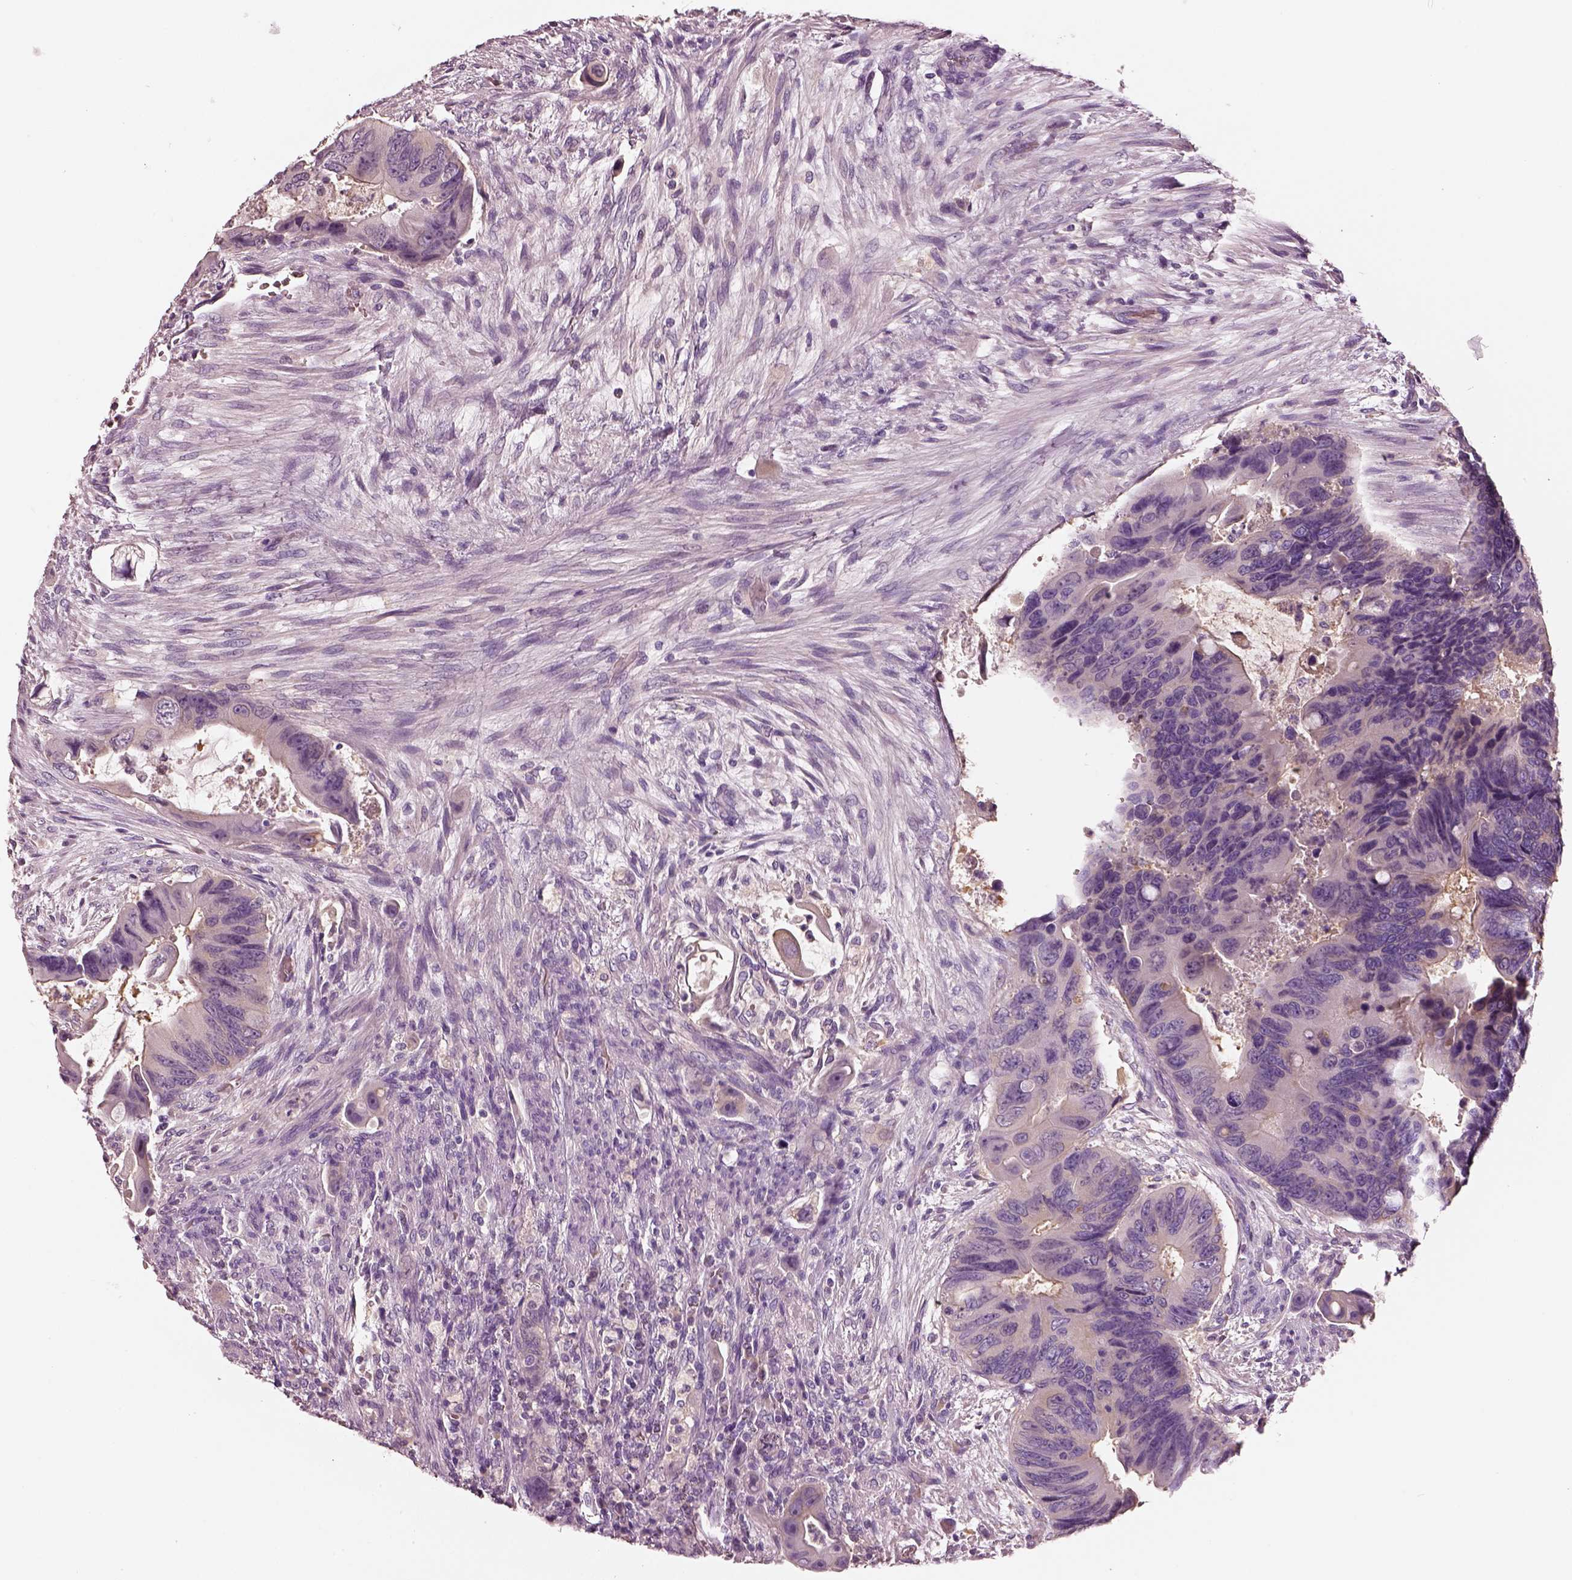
{"staining": {"intensity": "negative", "quantity": "none", "location": "none"}, "tissue": "colorectal cancer", "cell_type": "Tumor cells", "image_type": "cancer", "snomed": [{"axis": "morphology", "description": "Adenocarcinoma, NOS"}, {"axis": "topography", "description": "Rectum"}], "caption": "Tumor cells show no significant protein positivity in adenocarcinoma (colorectal).", "gene": "ELSPBP1", "patient": {"sex": "male", "age": 63}}